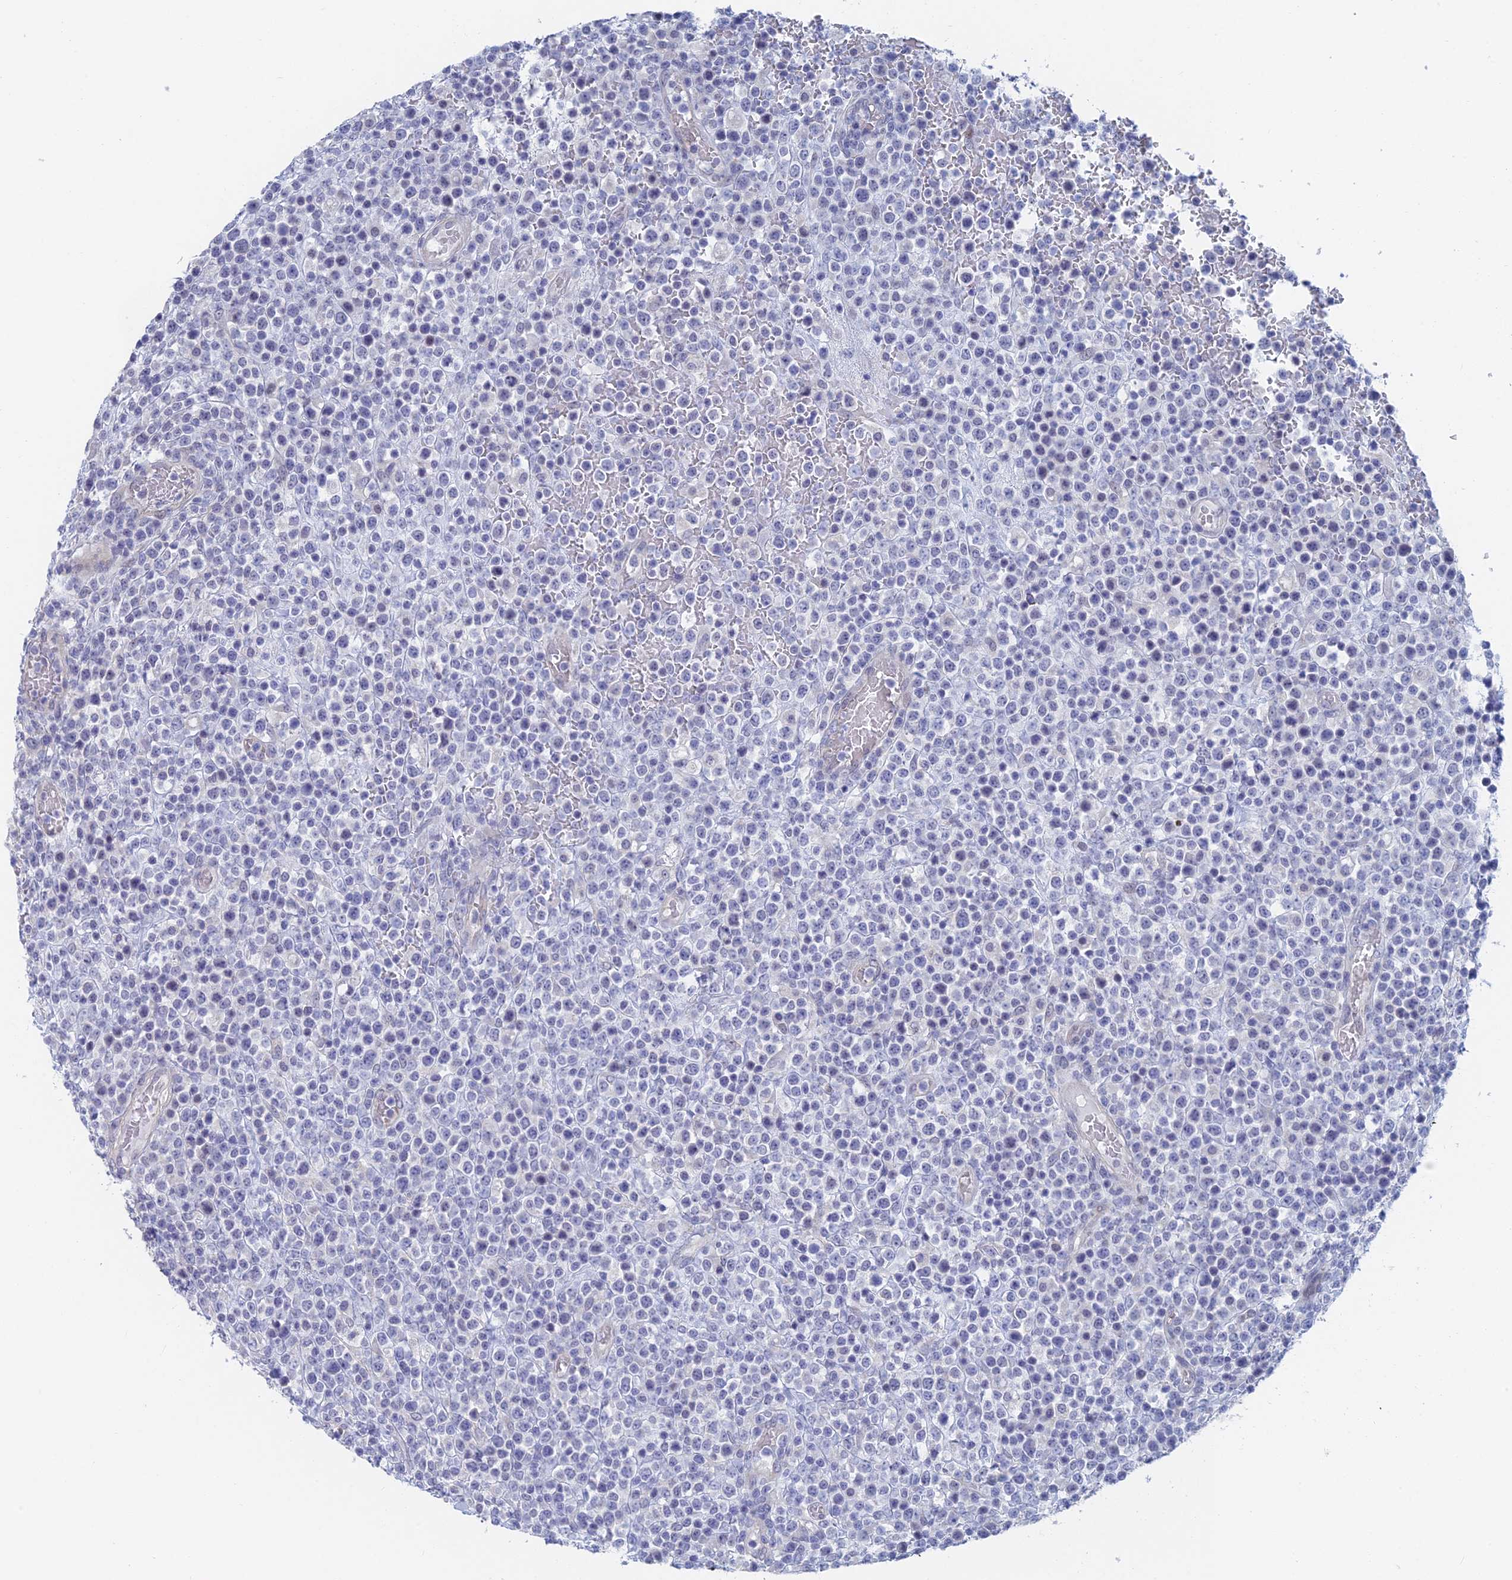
{"staining": {"intensity": "negative", "quantity": "none", "location": "none"}, "tissue": "lymphoma", "cell_type": "Tumor cells", "image_type": "cancer", "snomed": [{"axis": "morphology", "description": "Malignant lymphoma, non-Hodgkin's type, High grade"}, {"axis": "topography", "description": "Colon"}], "caption": "Tumor cells show no significant positivity in high-grade malignant lymphoma, non-Hodgkin's type.", "gene": "GMNC", "patient": {"sex": "female", "age": 53}}